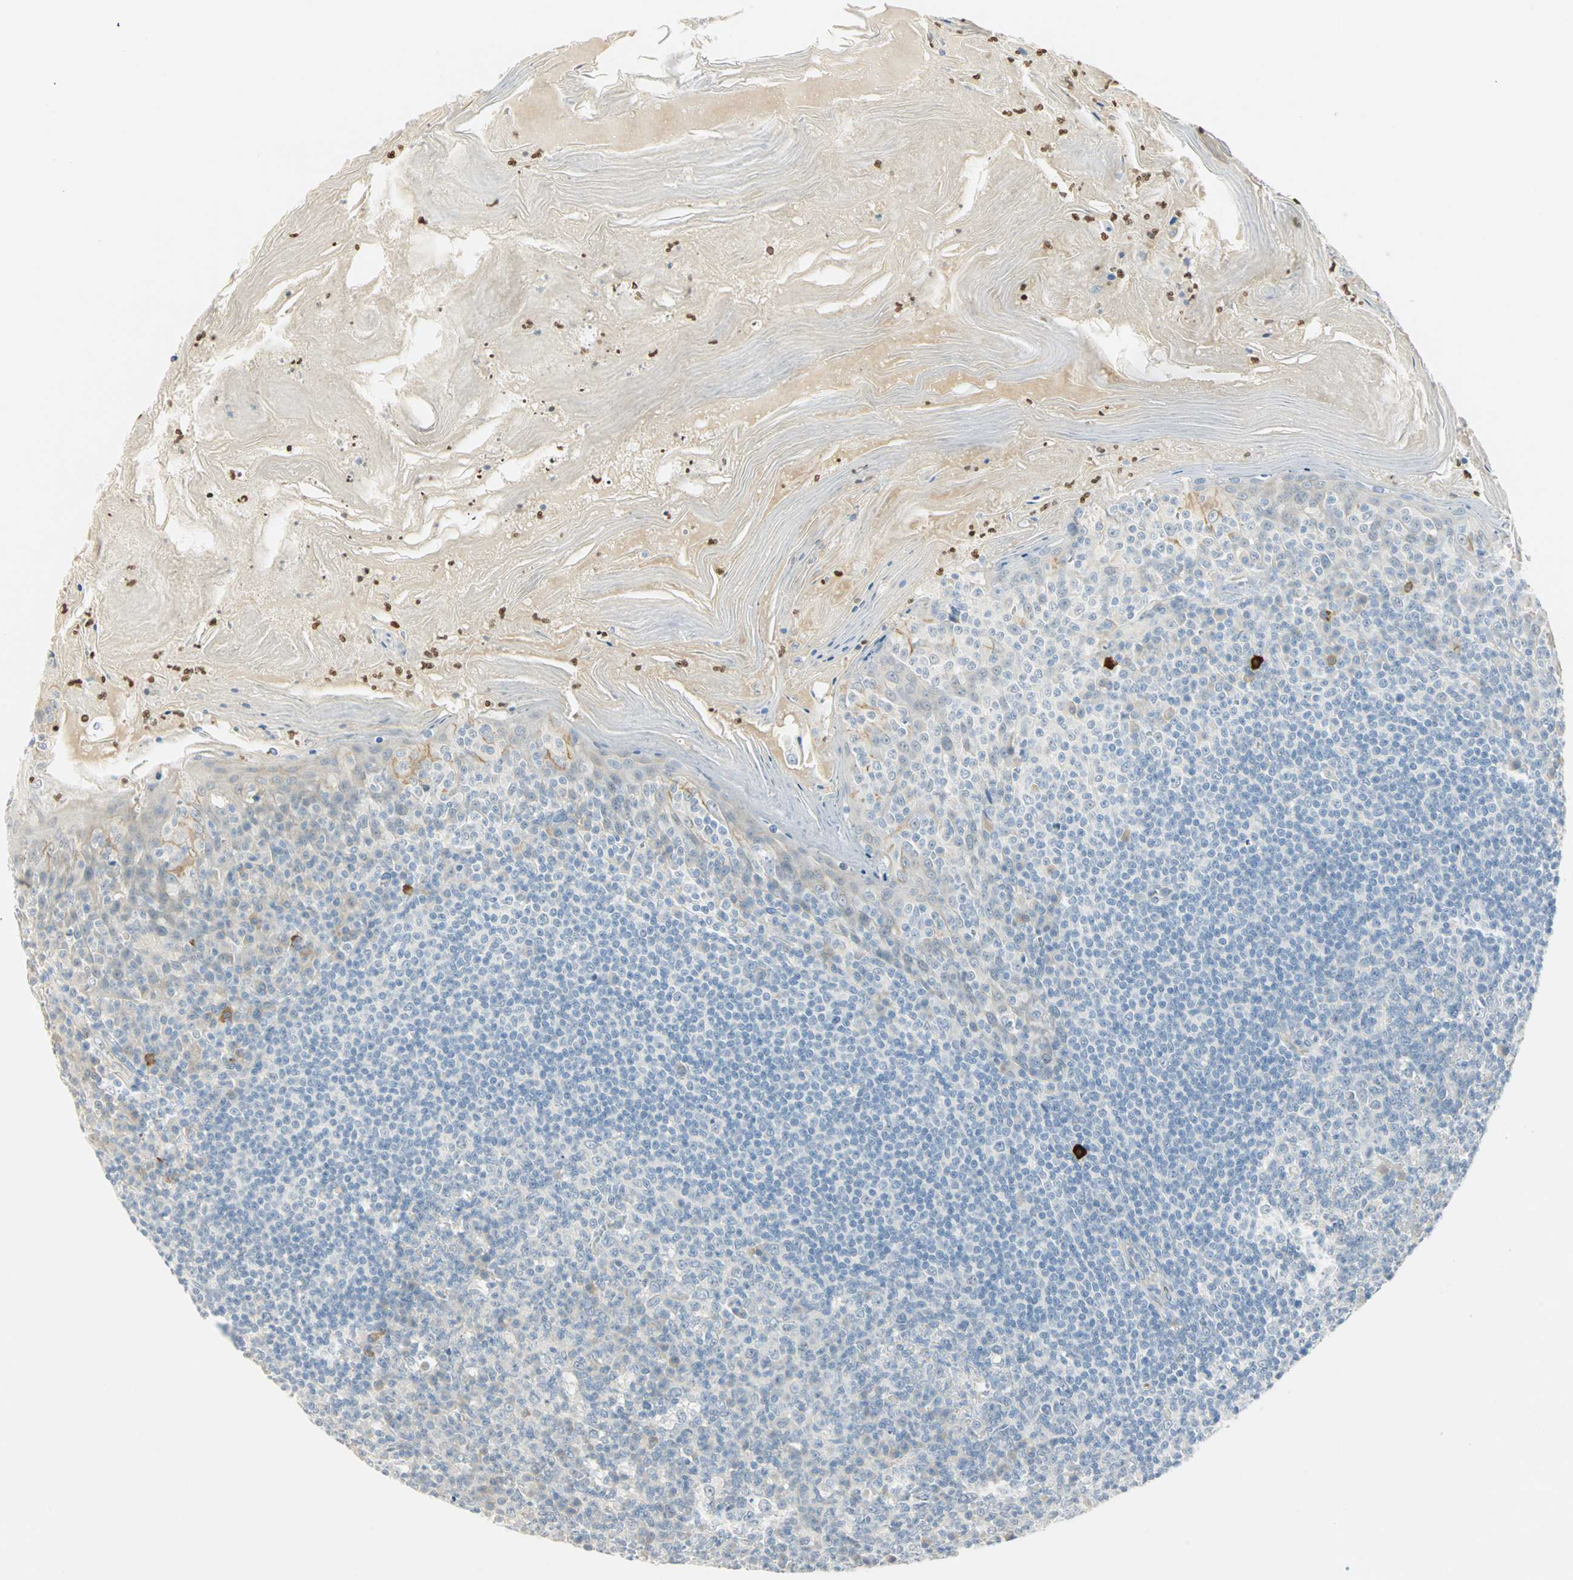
{"staining": {"intensity": "negative", "quantity": "none", "location": "none"}, "tissue": "tonsil", "cell_type": "Germinal center cells", "image_type": "normal", "snomed": [{"axis": "morphology", "description": "Normal tissue, NOS"}, {"axis": "topography", "description": "Tonsil"}], "caption": "Image shows no protein positivity in germinal center cells of unremarkable tonsil.", "gene": "MLLT10", "patient": {"sex": "male", "age": 31}}